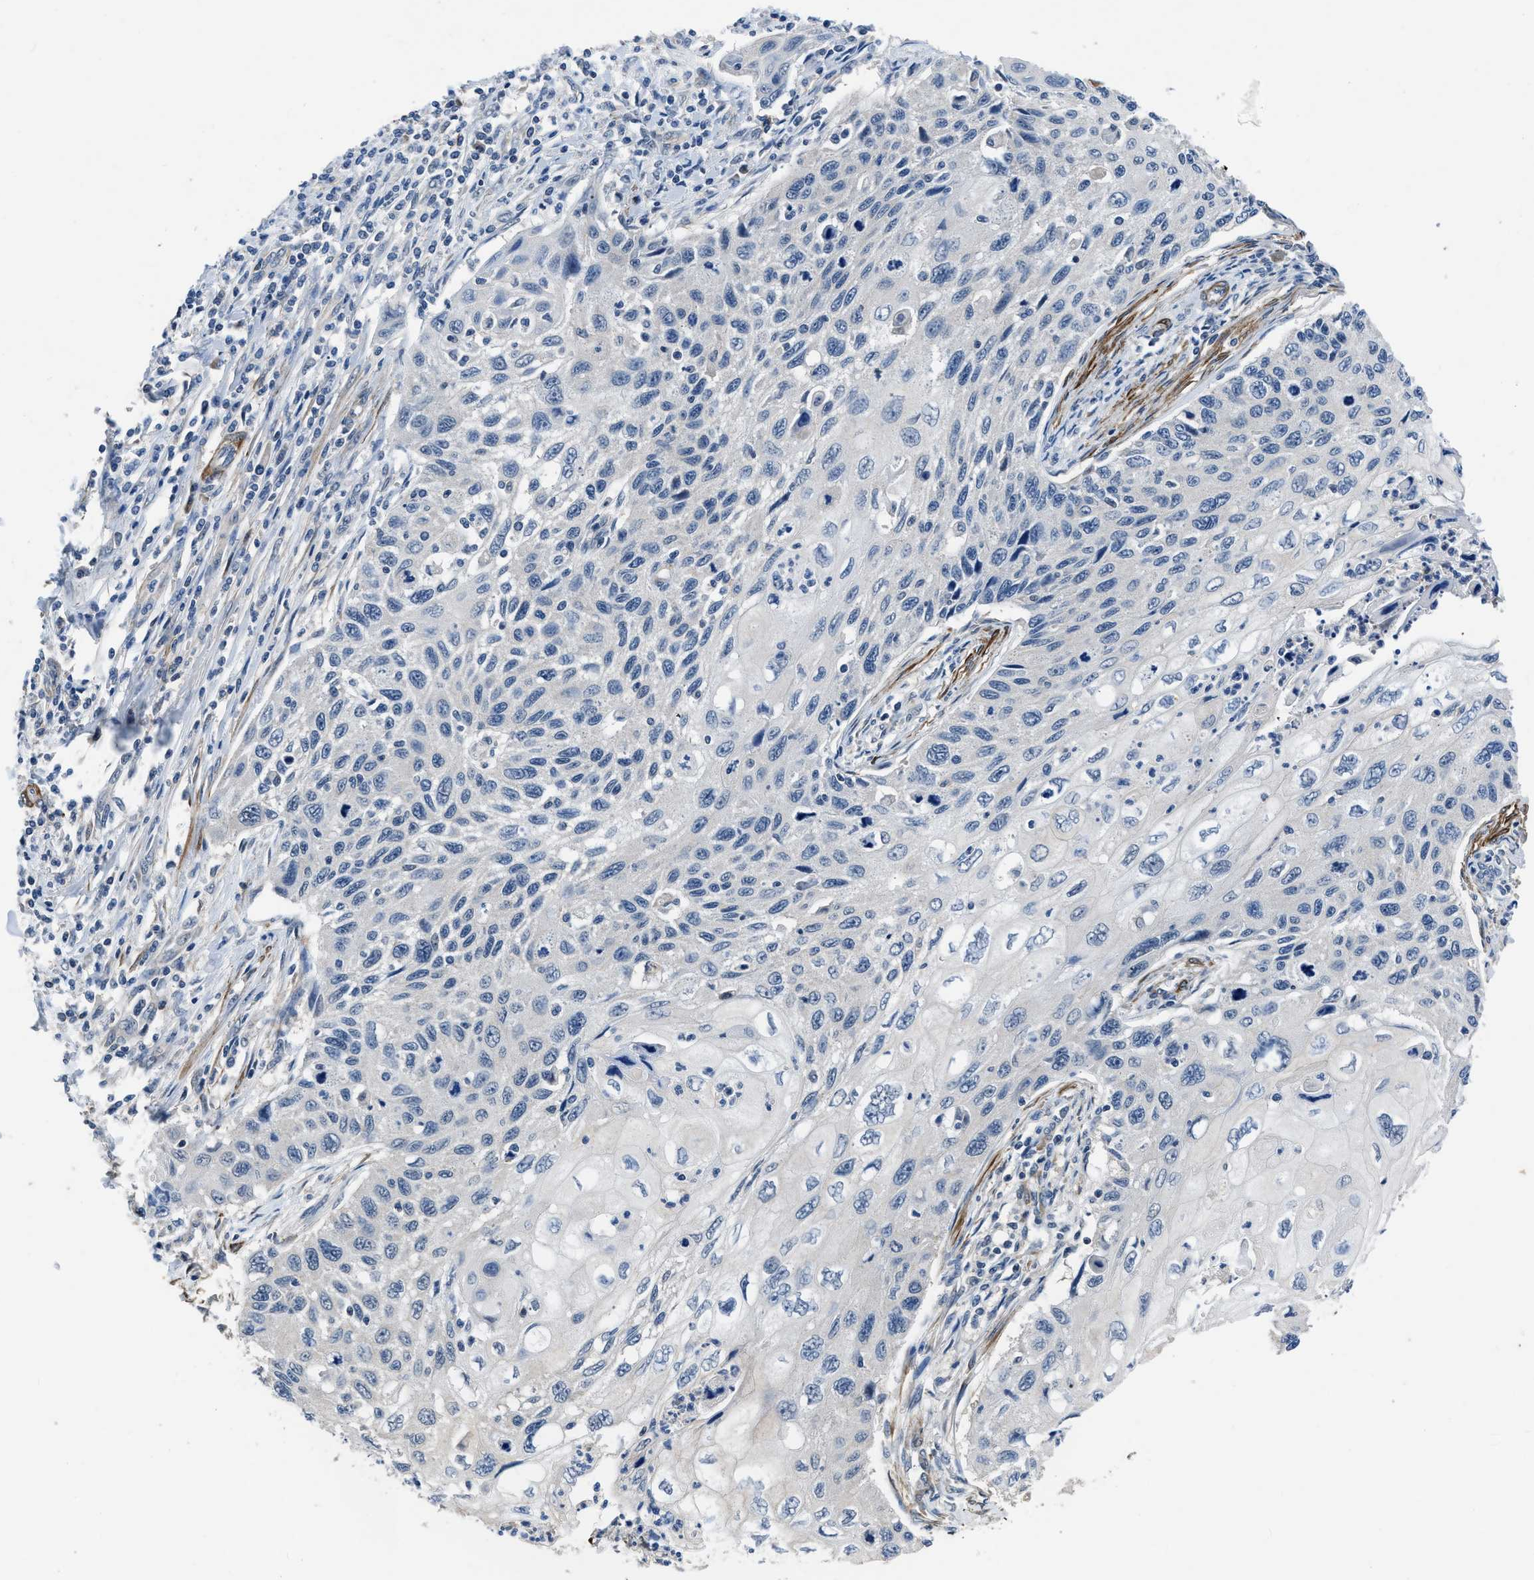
{"staining": {"intensity": "negative", "quantity": "none", "location": "none"}, "tissue": "cervical cancer", "cell_type": "Tumor cells", "image_type": "cancer", "snomed": [{"axis": "morphology", "description": "Squamous cell carcinoma, NOS"}, {"axis": "topography", "description": "Cervix"}], "caption": "A micrograph of human cervical cancer is negative for staining in tumor cells.", "gene": "LANCL2", "patient": {"sex": "female", "age": 70}}